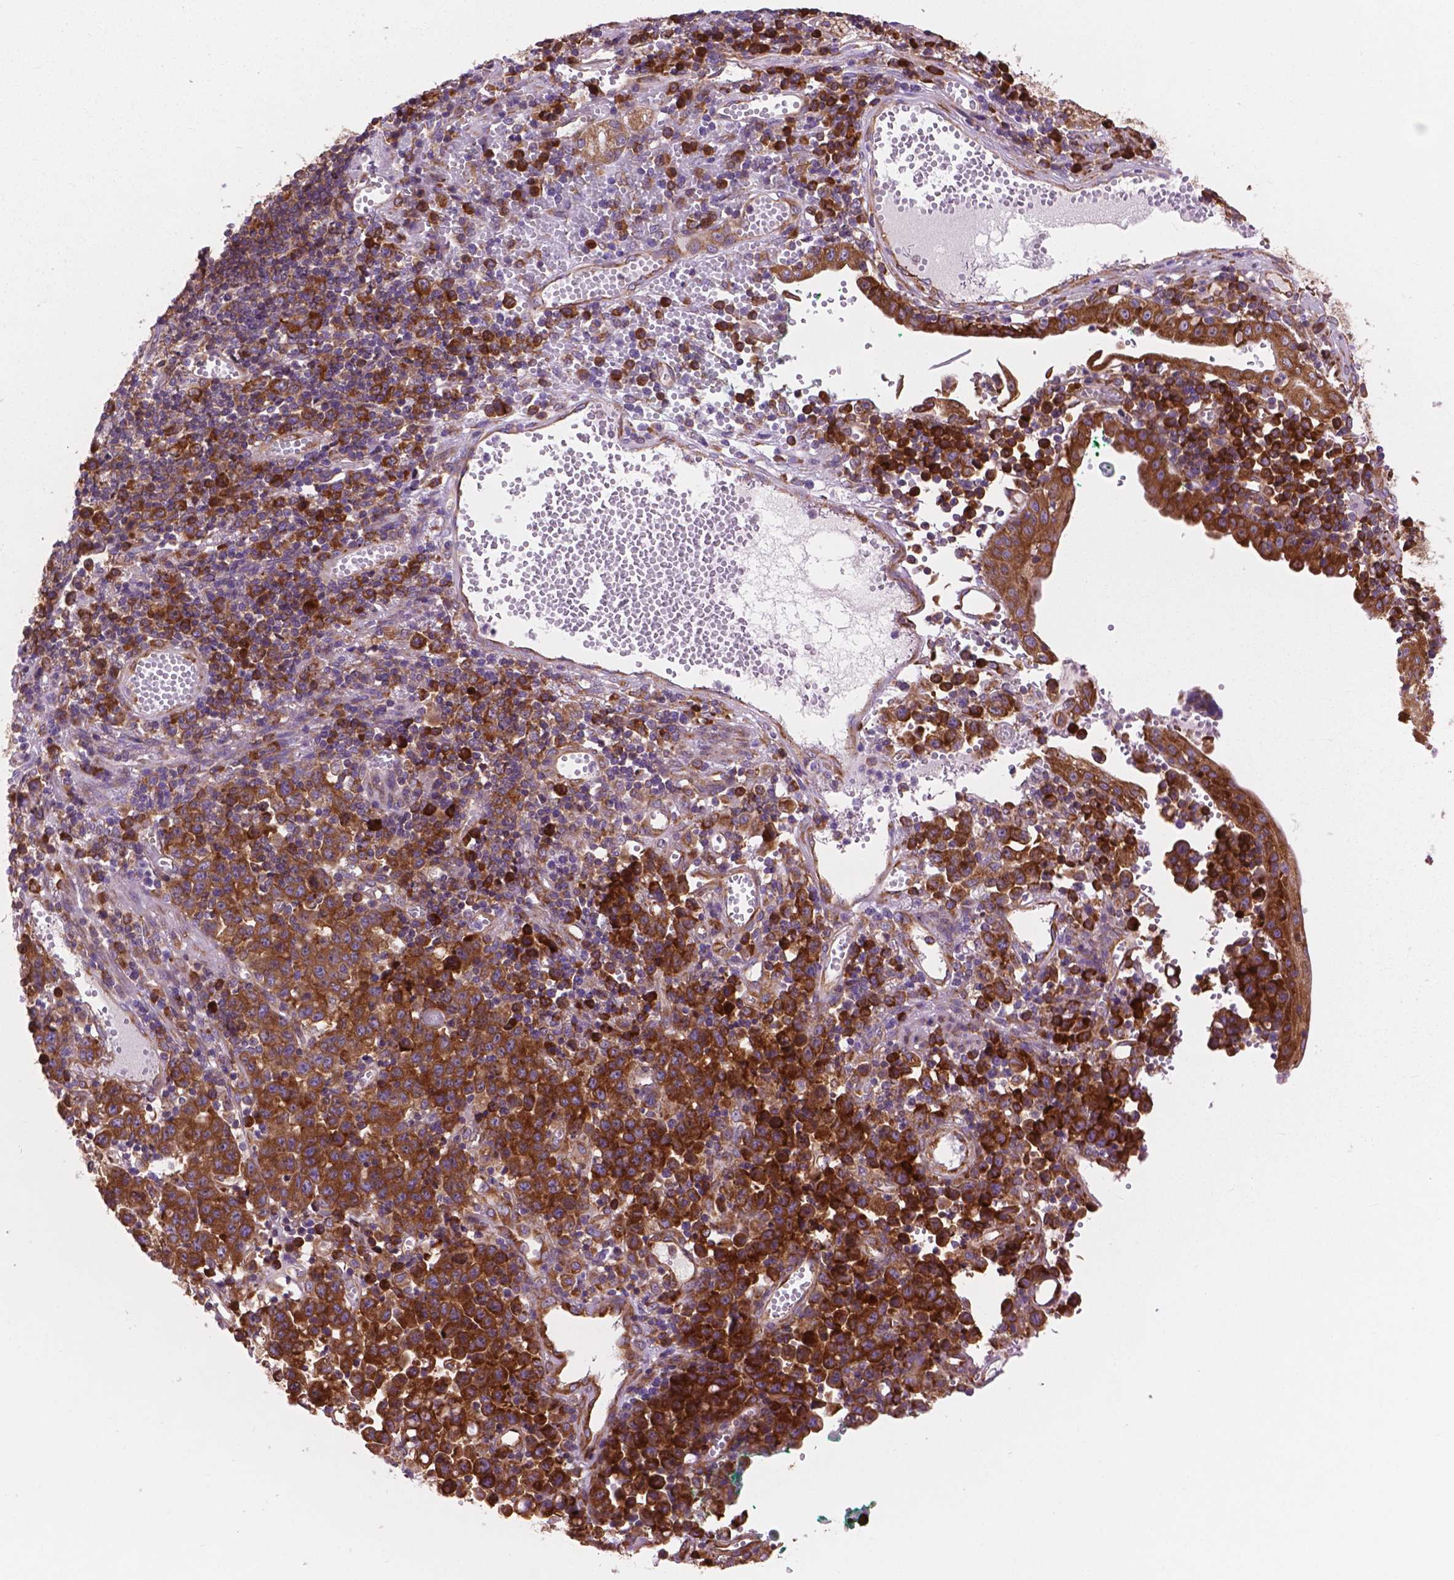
{"staining": {"intensity": "moderate", "quantity": ">75%", "location": "cytoplasmic/membranous"}, "tissue": "stomach cancer", "cell_type": "Tumor cells", "image_type": "cancer", "snomed": [{"axis": "morphology", "description": "Adenocarcinoma, NOS"}, {"axis": "topography", "description": "Stomach, upper"}], "caption": "IHC histopathology image of neoplastic tissue: stomach adenocarcinoma stained using IHC shows medium levels of moderate protein expression localized specifically in the cytoplasmic/membranous of tumor cells, appearing as a cytoplasmic/membranous brown color.", "gene": "RPL37A", "patient": {"sex": "male", "age": 69}}